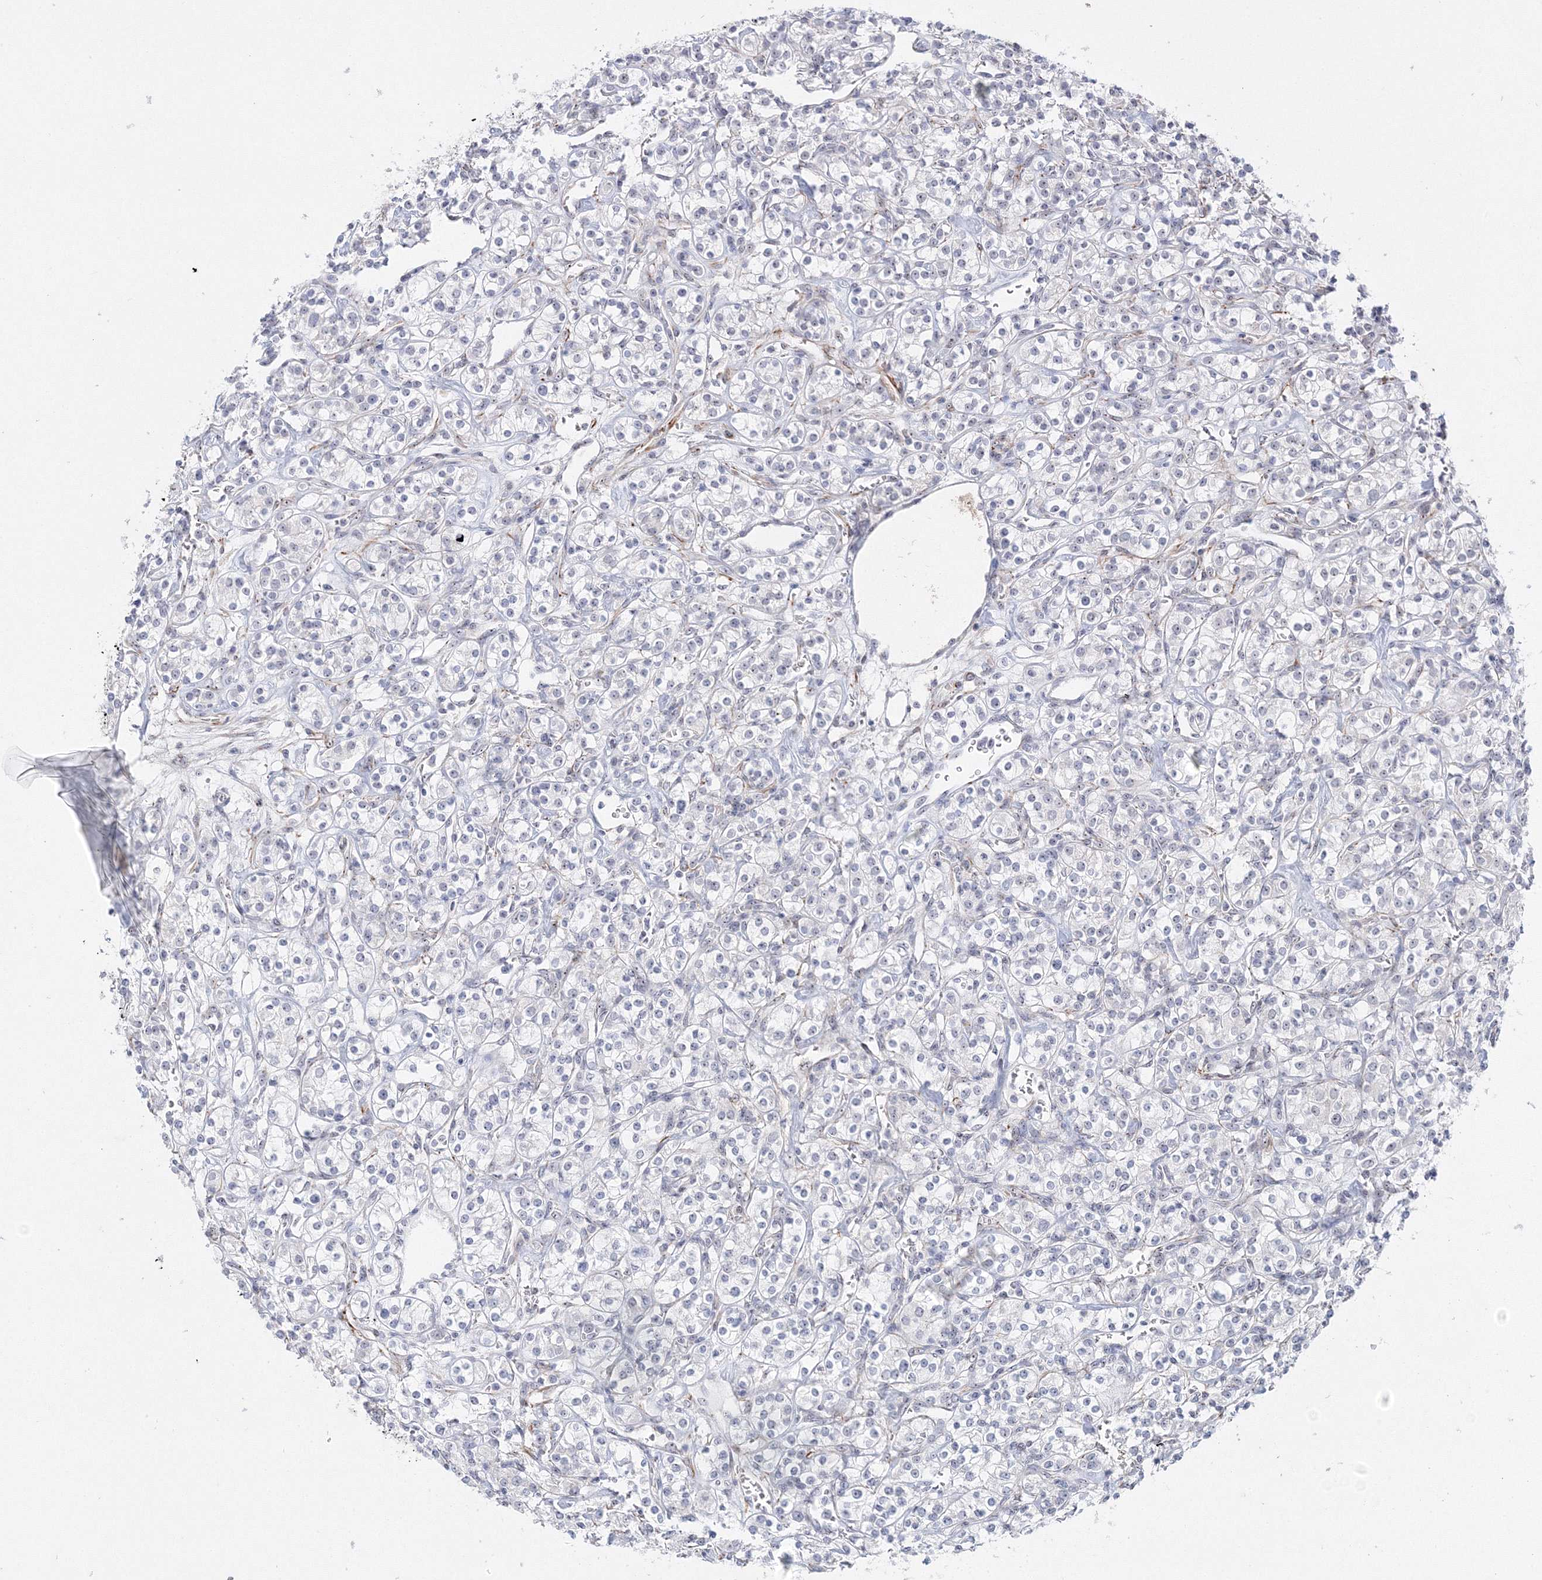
{"staining": {"intensity": "negative", "quantity": "none", "location": "none"}, "tissue": "renal cancer", "cell_type": "Tumor cells", "image_type": "cancer", "snomed": [{"axis": "morphology", "description": "Adenocarcinoma, NOS"}, {"axis": "topography", "description": "Kidney"}], "caption": "This histopathology image is of renal cancer stained with immunohistochemistry (IHC) to label a protein in brown with the nuclei are counter-stained blue. There is no staining in tumor cells.", "gene": "SIRT7", "patient": {"sex": "male", "age": 77}}